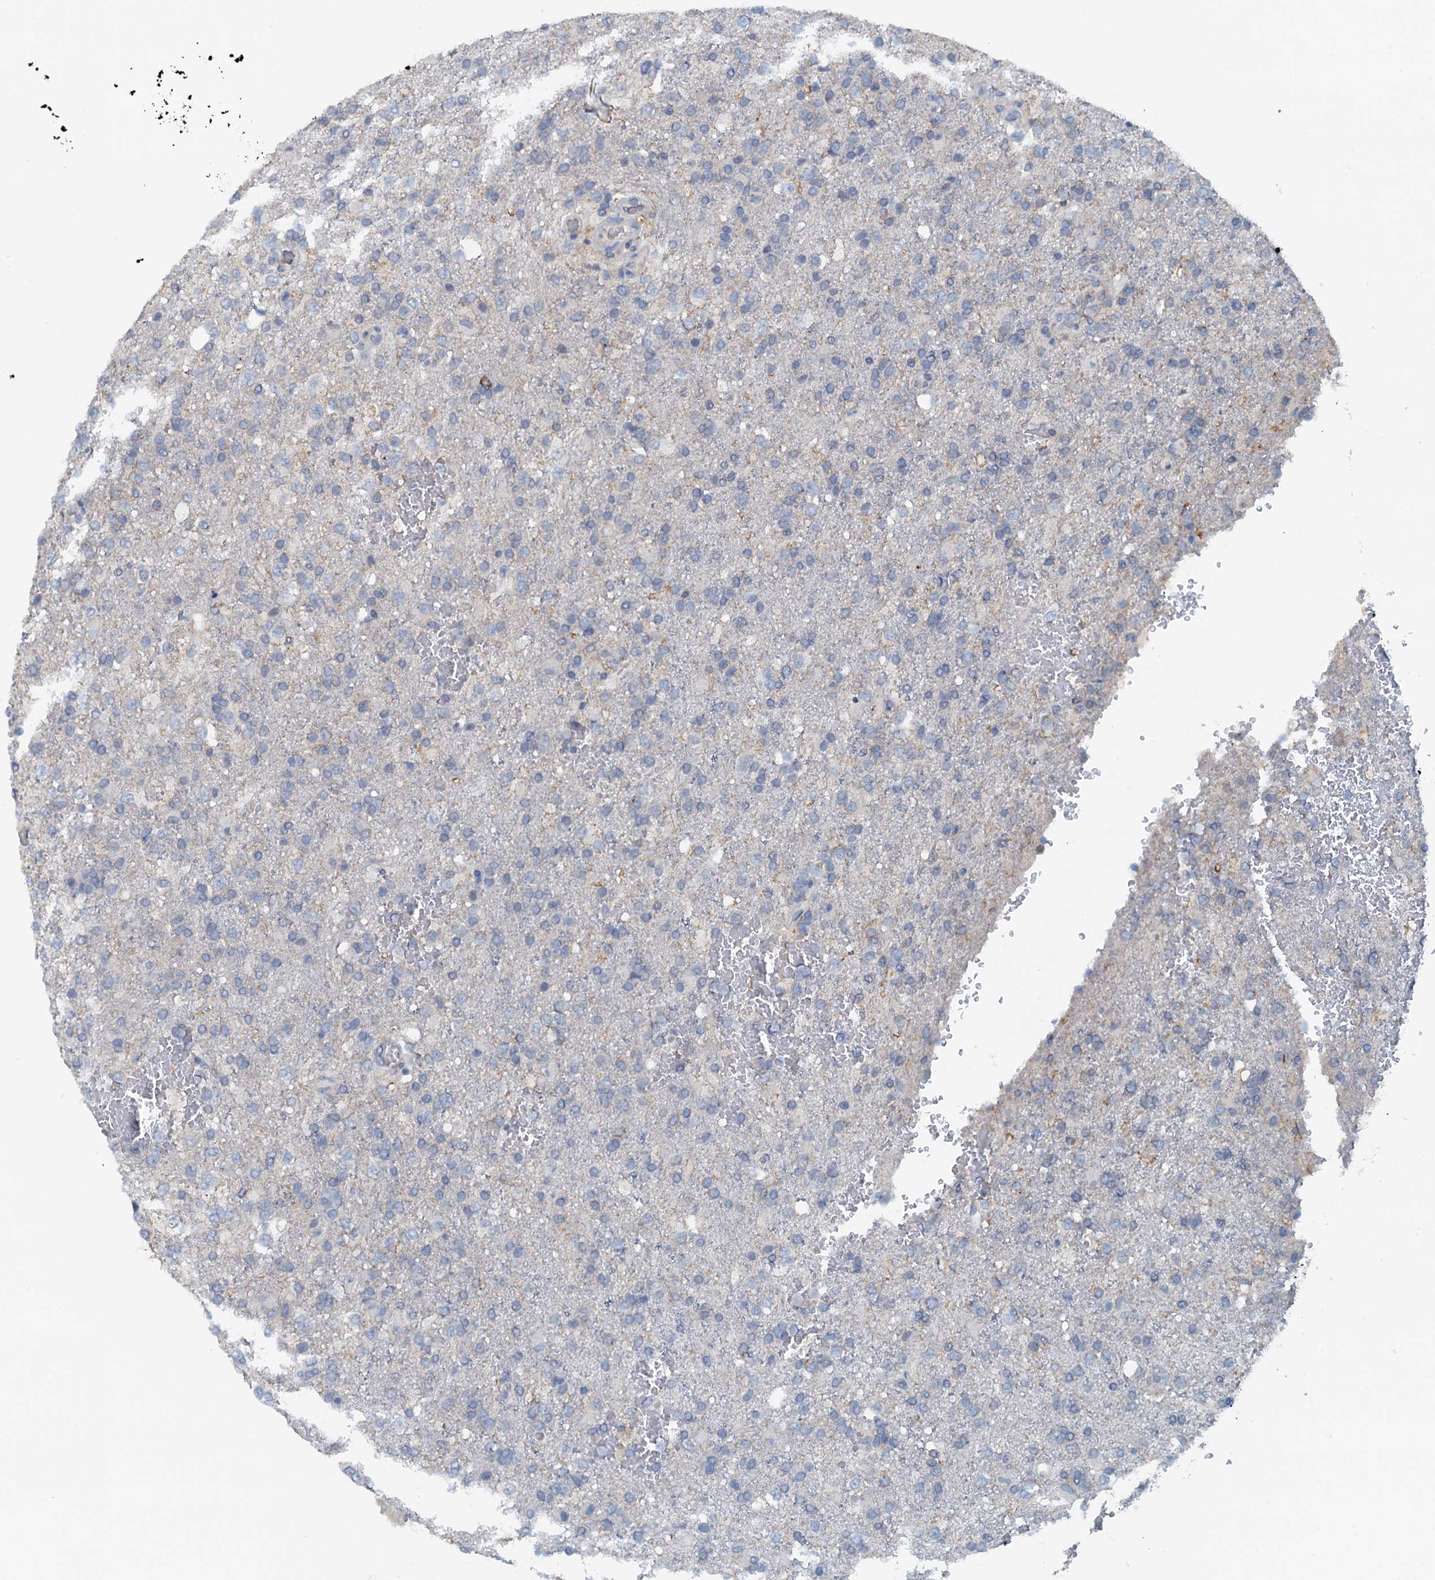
{"staining": {"intensity": "negative", "quantity": "none", "location": "none"}, "tissue": "glioma", "cell_type": "Tumor cells", "image_type": "cancer", "snomed": [{"axis": "morphology", "description": "Glioma, malignant, High grade"}, {"axis": "topography", "description": "Brain"}], "caption": "IHC of human glioma exhibits no expression in tumor cells. The staining is performed using DAB brown chromogen with nuclei counter-stained in using hematoxylin.", "gene": "THAP10", "patient": {"sex": "female", "age": 74}}